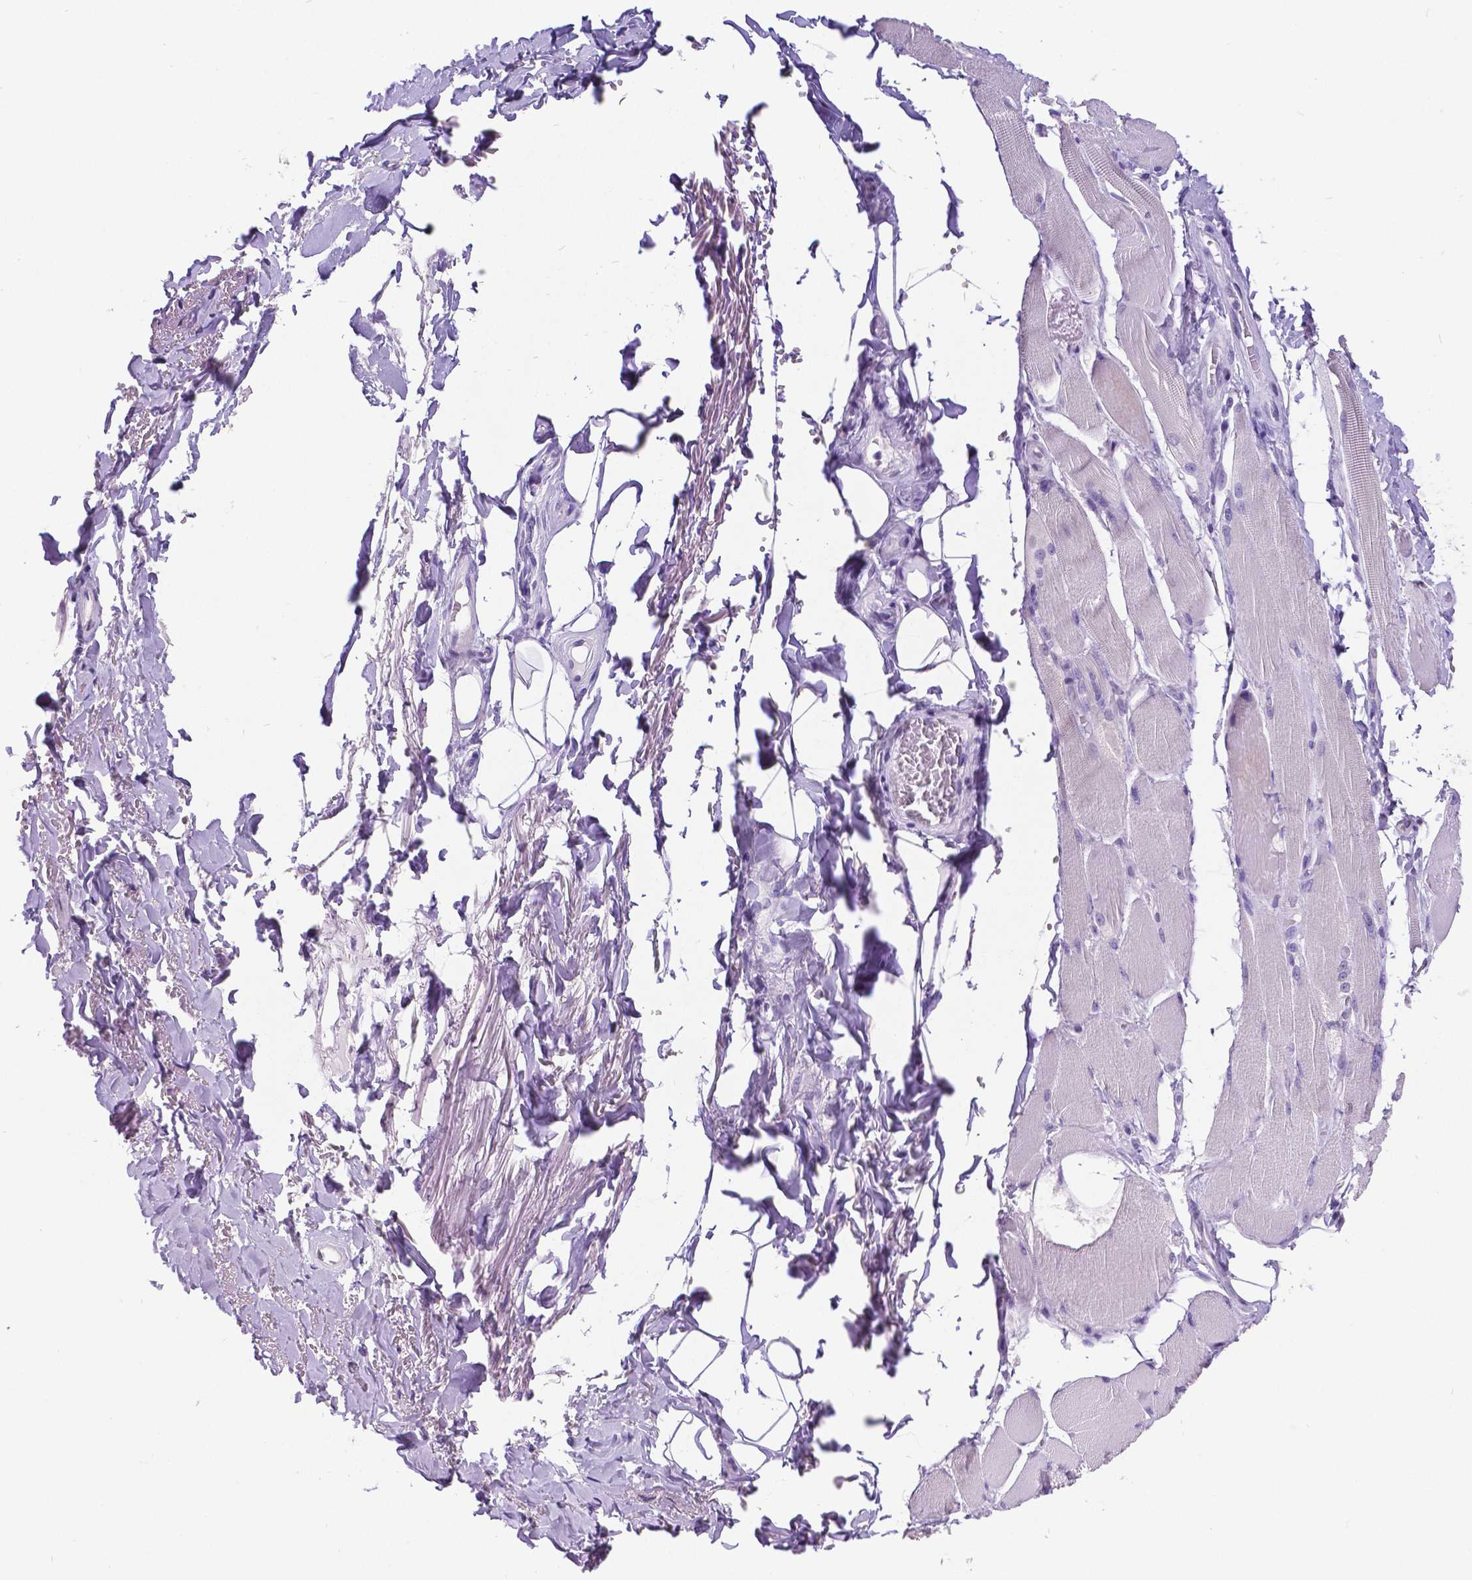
{"staining": {"intensity": "negative", "quantity": "none", "location": "none"}, "tissue": "skeletal muscle", "cell_type": "Myocytes", "image_type": "normal", "snomed": [{"axis": "morphology", "description": "Normal tissue, NOS"}, {"axis": "topography", "description": "Skeletal muscle"}, {"axis": "topography", "description": "Anal"}, {"axis": "topography", "description": "Peripheral nerve tissue"}], "caption": "IHC photomicrograph of benign human skeletal muscle stained for a protein (brown), which displays no positivity in myocytes. (Brightfield microscopy of DAB immunohistochemistry (IHC) at high magnification).", "gene": "SATB2", "patient": {"sex": "male", "age": 53}}